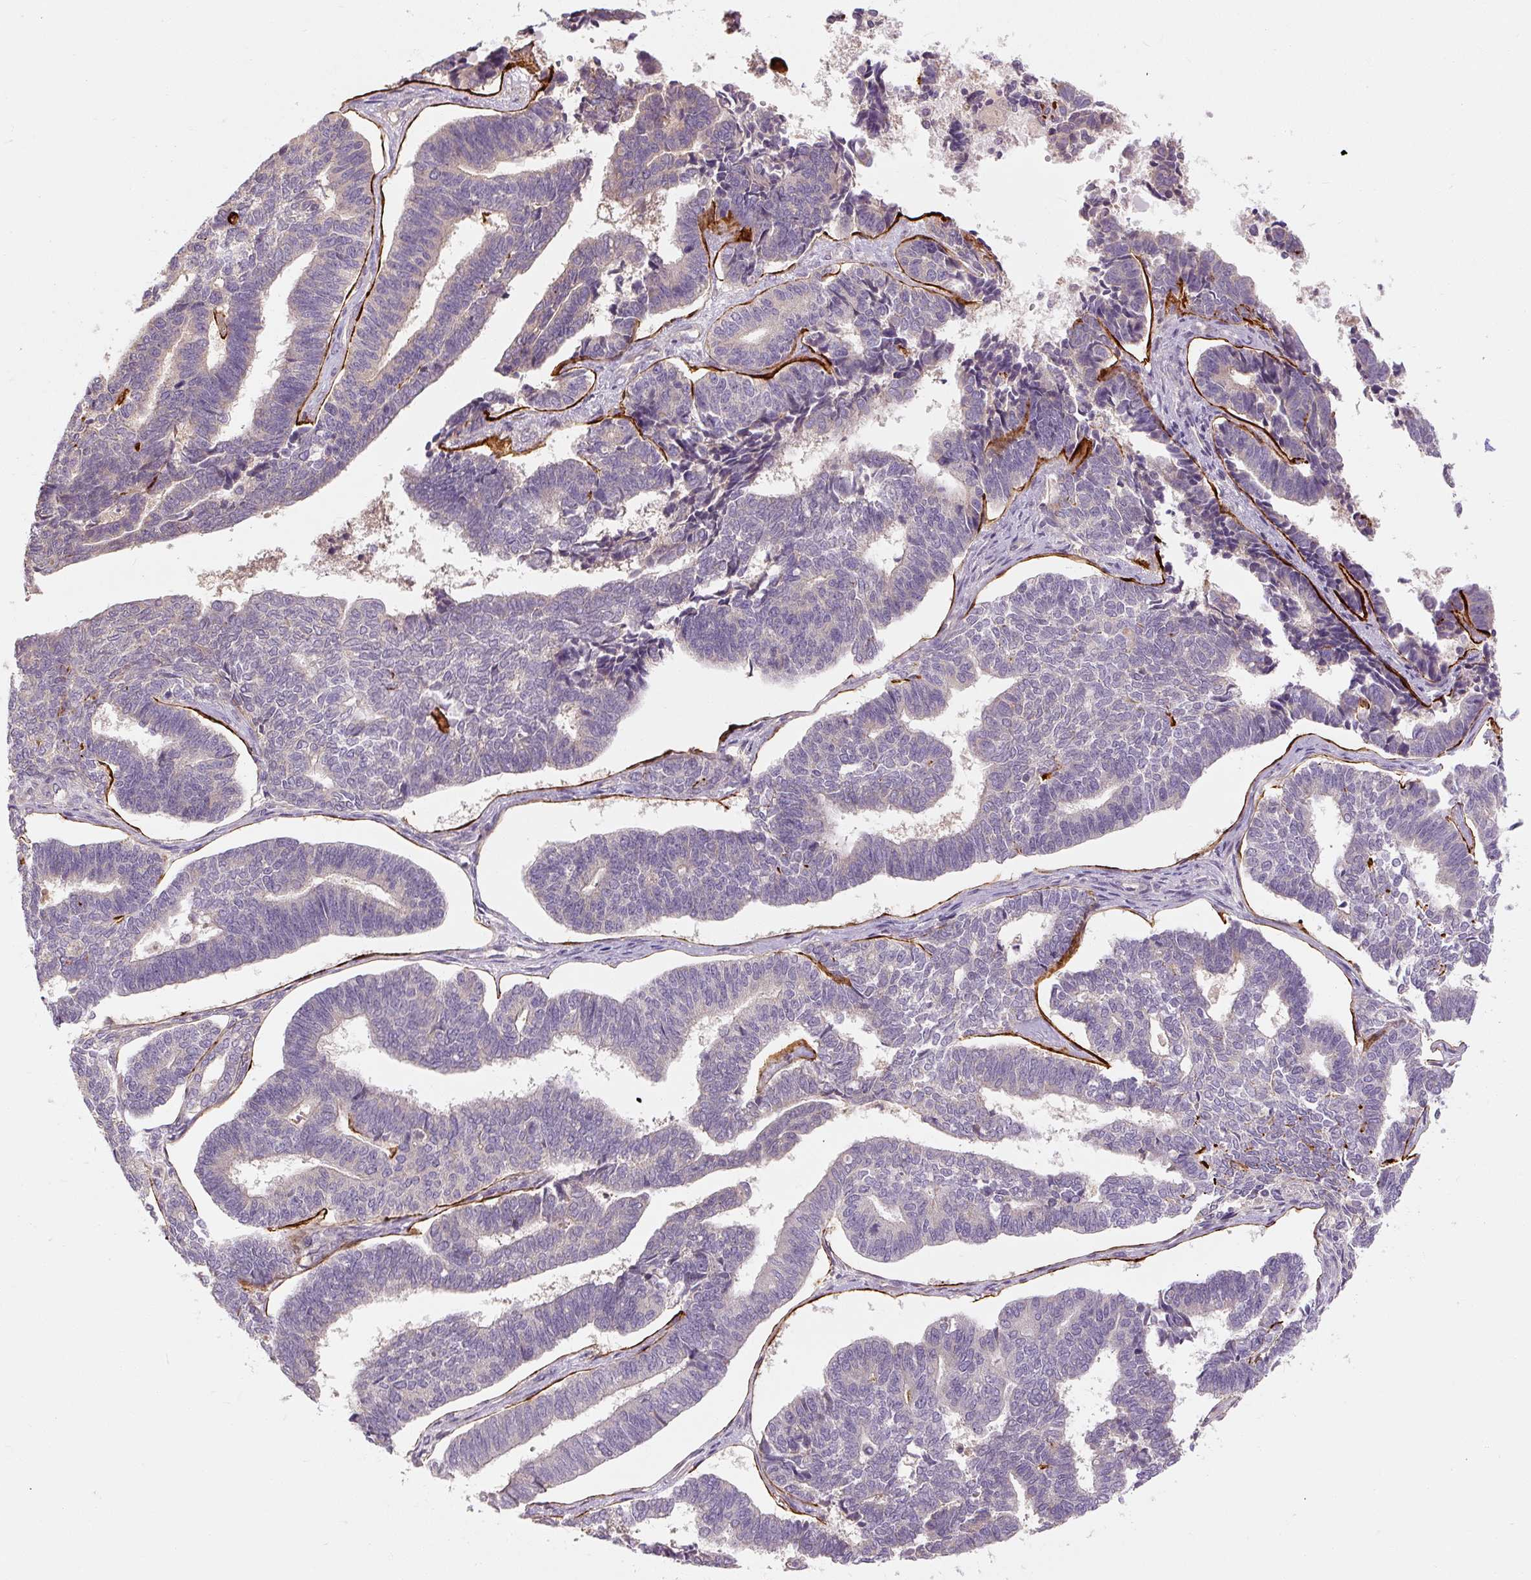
{"staining": {"intensity": "negative", "quantity": "none", "location": "none"}, "tissue": "endometrial cancer", "cell_type": "Tumor cells", "image_type": "cancer", "snomed": [{"axis": "morphology", "description": "Adenocarcinoma, NOS"}, {"axis": "topography", "description": "Endometrium"}], "caption": "This is an IHC histopathology image of human endometrial adenocarcinoma. There is no expression in tumor cells.", "gene": "RB1CC1", "patient": {"sex": "female", "age": 70}}